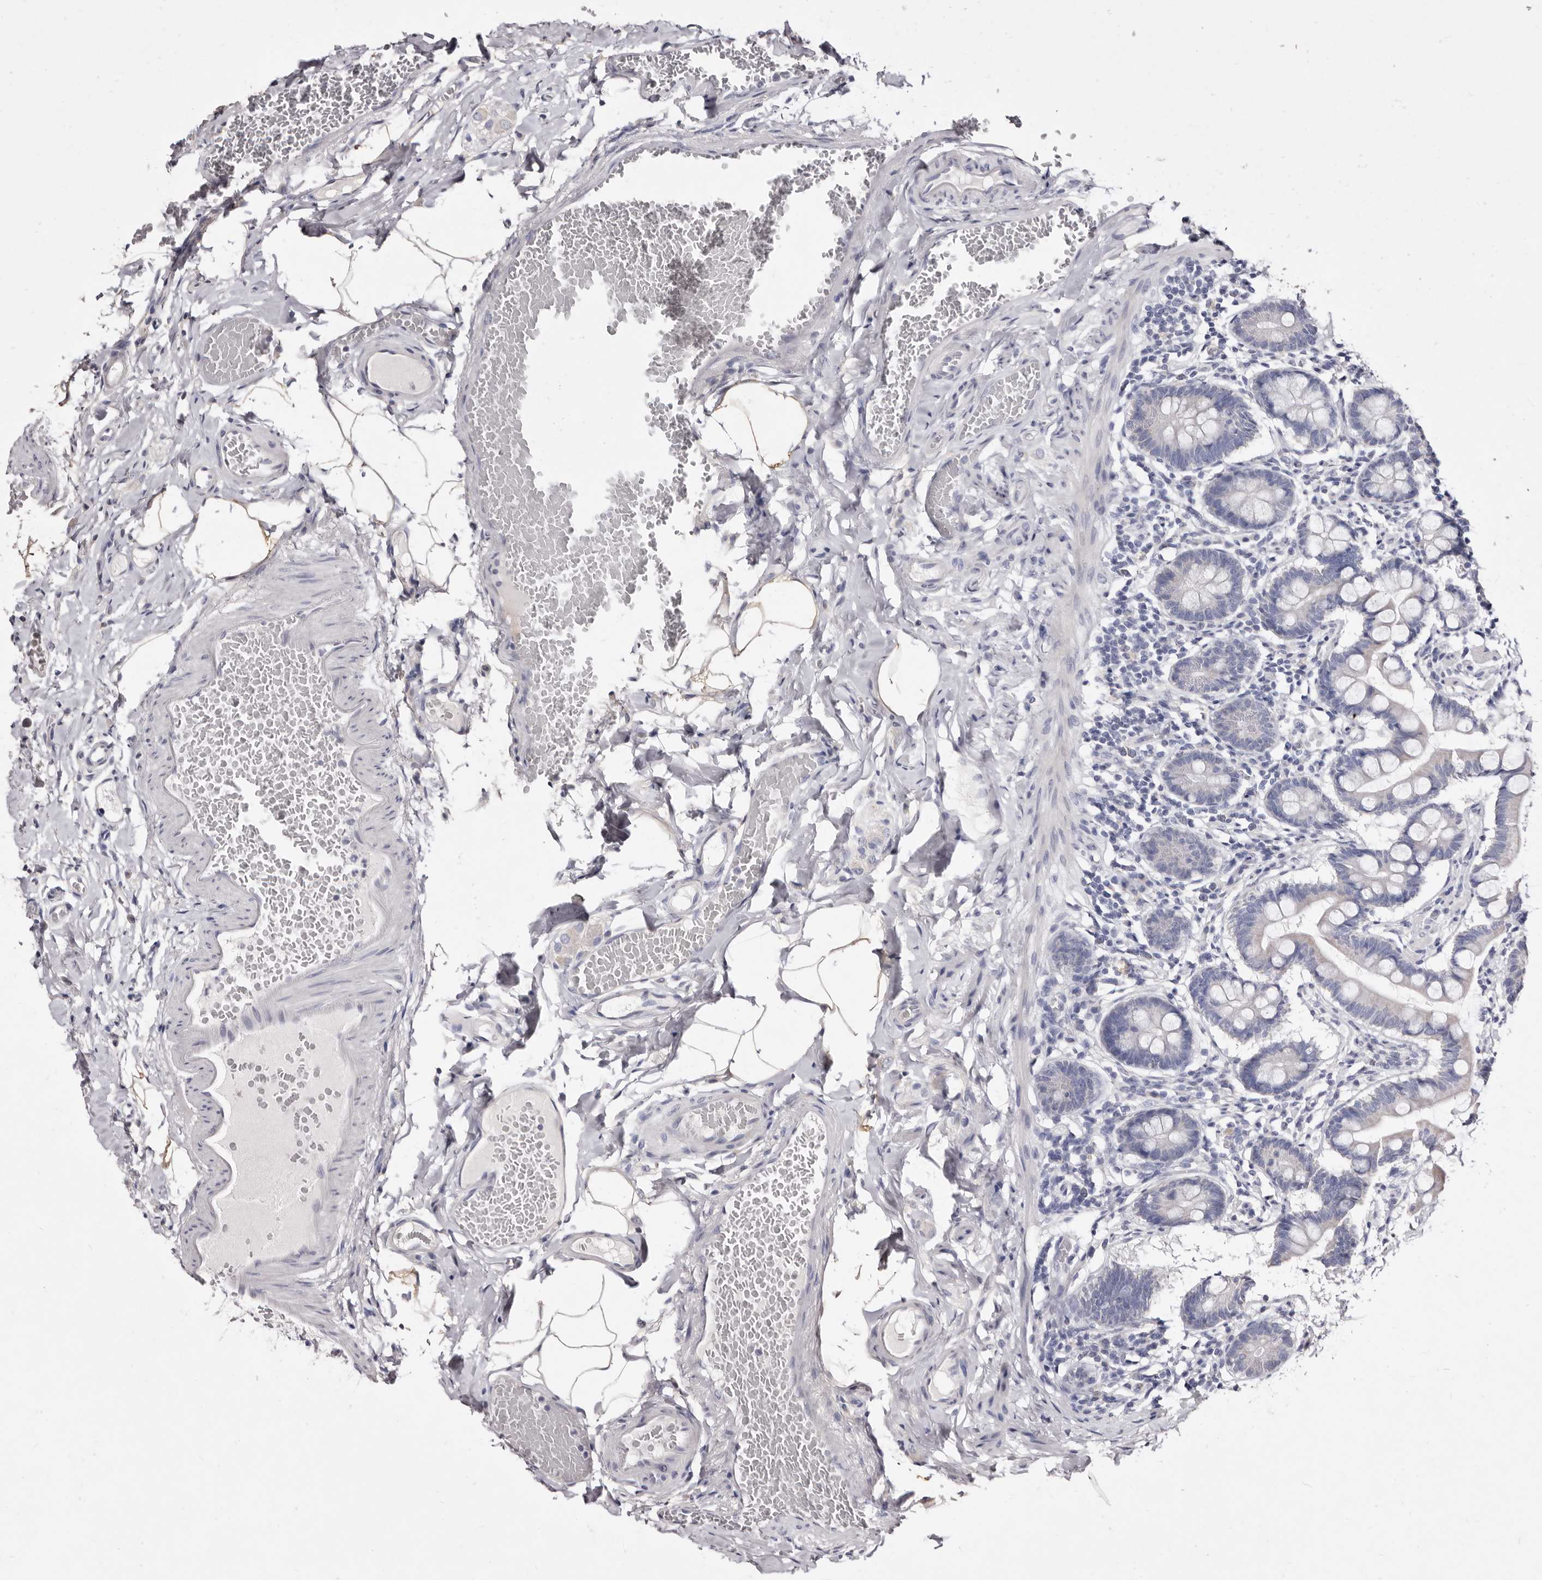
{"staining": {"intensity": "negative", "quantity": "none", "location": "none"}, "tissue": "small intestine", "cell_type": "Glandular cells", "image_type": "normal", "snomed": [{"axis": "morphology", "description": "Normal tissue, NOS"}, {"axis": "topography", "description": "Small intestine"}], "caption": "This is a image of IHC staining of unremarkable small intestine, which shows no staining in glandular cells.", "gene": "CYP2E1", "patient": {"sex": "male", "age": 41}}